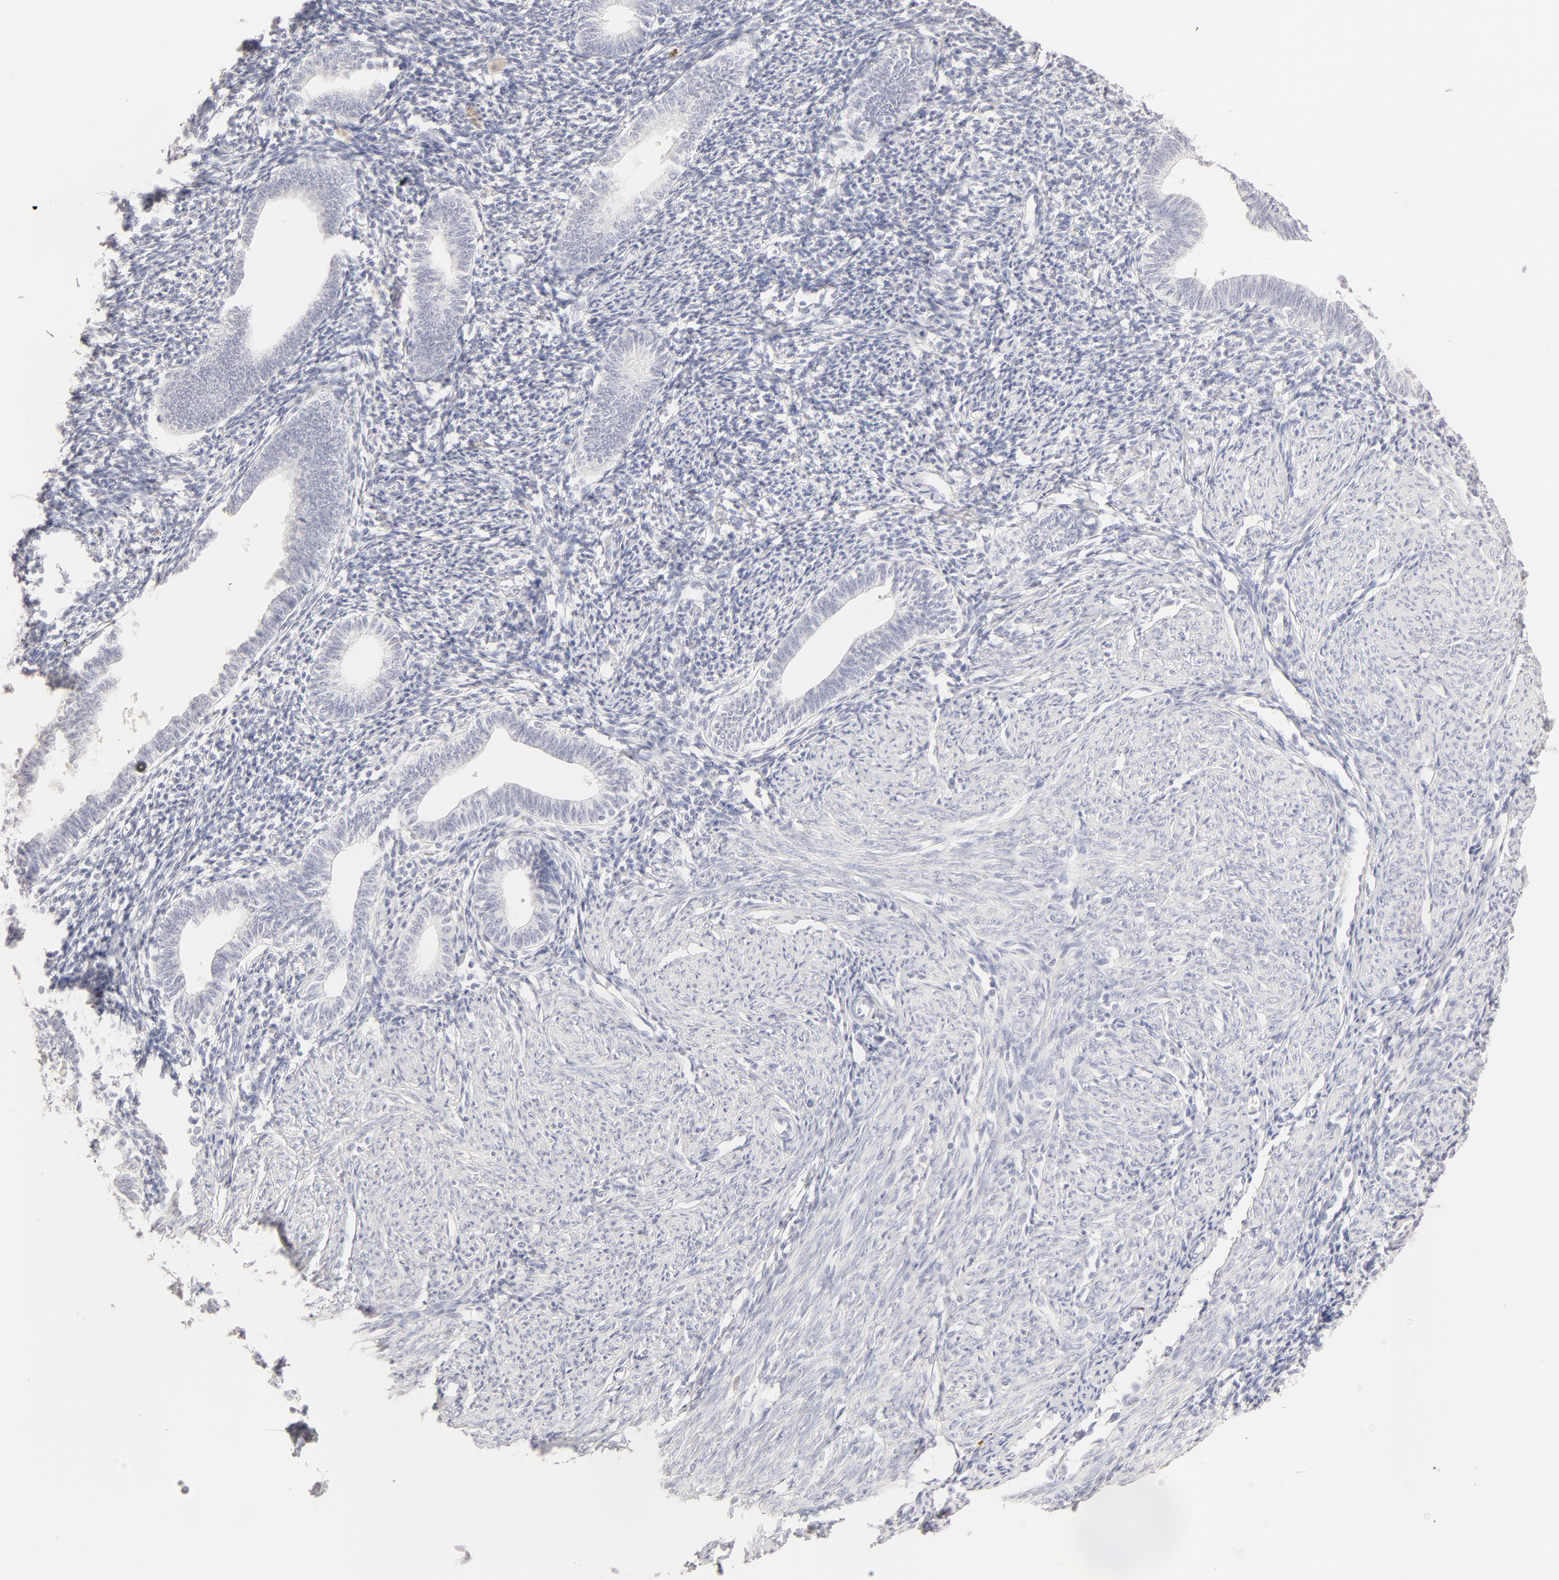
{"staining": {"intensity": "negative", "quantity": "none", "location": "none"}, "tissue": "endometrium", "cell_type": "Cells in endometrial stroma", "image_type": "normal", "snomed": [{"axis": "morphology", "description": "Normal tissue, NOS"}, {"axis": "topography", "description": "Endometrium"}], "caption": "IHC histopathology image of unremarkable endometrium: endometrium stained with DAB exhibits no significant protein expression in cells in endometrial stroma.", "gene": "LGALS7B", "patient": {"sex": "female", "age": 52}}